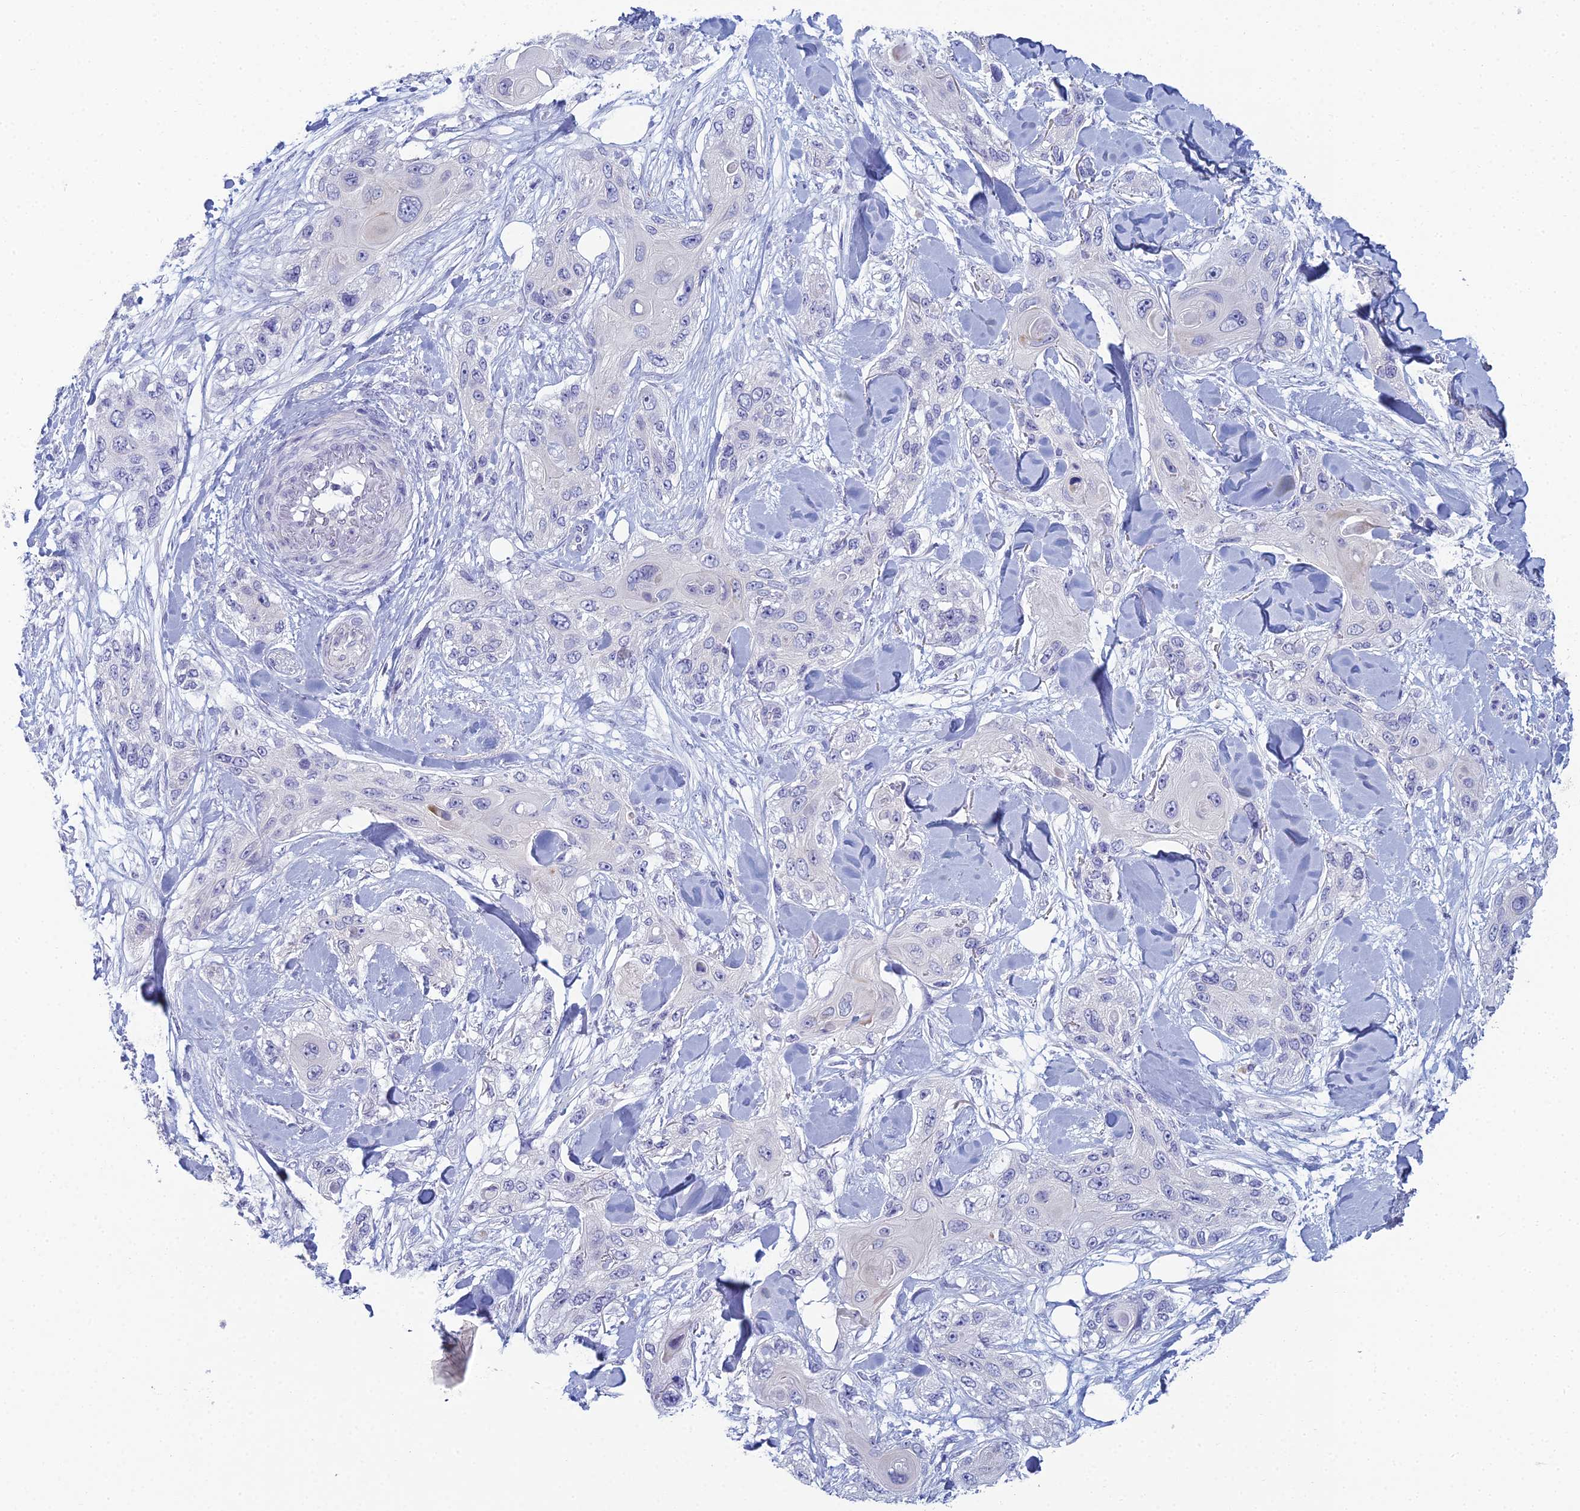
{"staining": {"intensity": "negative", "quantity": "none", "location": "none"}, "tissue": "skin cancer", "cell_type": "Tumor cells", "image_type": "cancer", "snomed": [{"axis": "morphology", "description": "Normal tissue, NOS"}, {"axis": "morphology", "description": "Squamous cell carcinoma, NOS"}, {"axis": "topography", "description": "Skin"}], "caption": "There is no significant positivity in tumor cells of skin squamous cell carcinoma. The staining was performed using DAB (3,3'-diaminobenzidine) to visualize the protein expression in brown, while the nuclei were stained in blue with hematoxylin (Magnification: 20x).", "gene": "MUC13", "patient": {"sex": "male", "age": 72}}